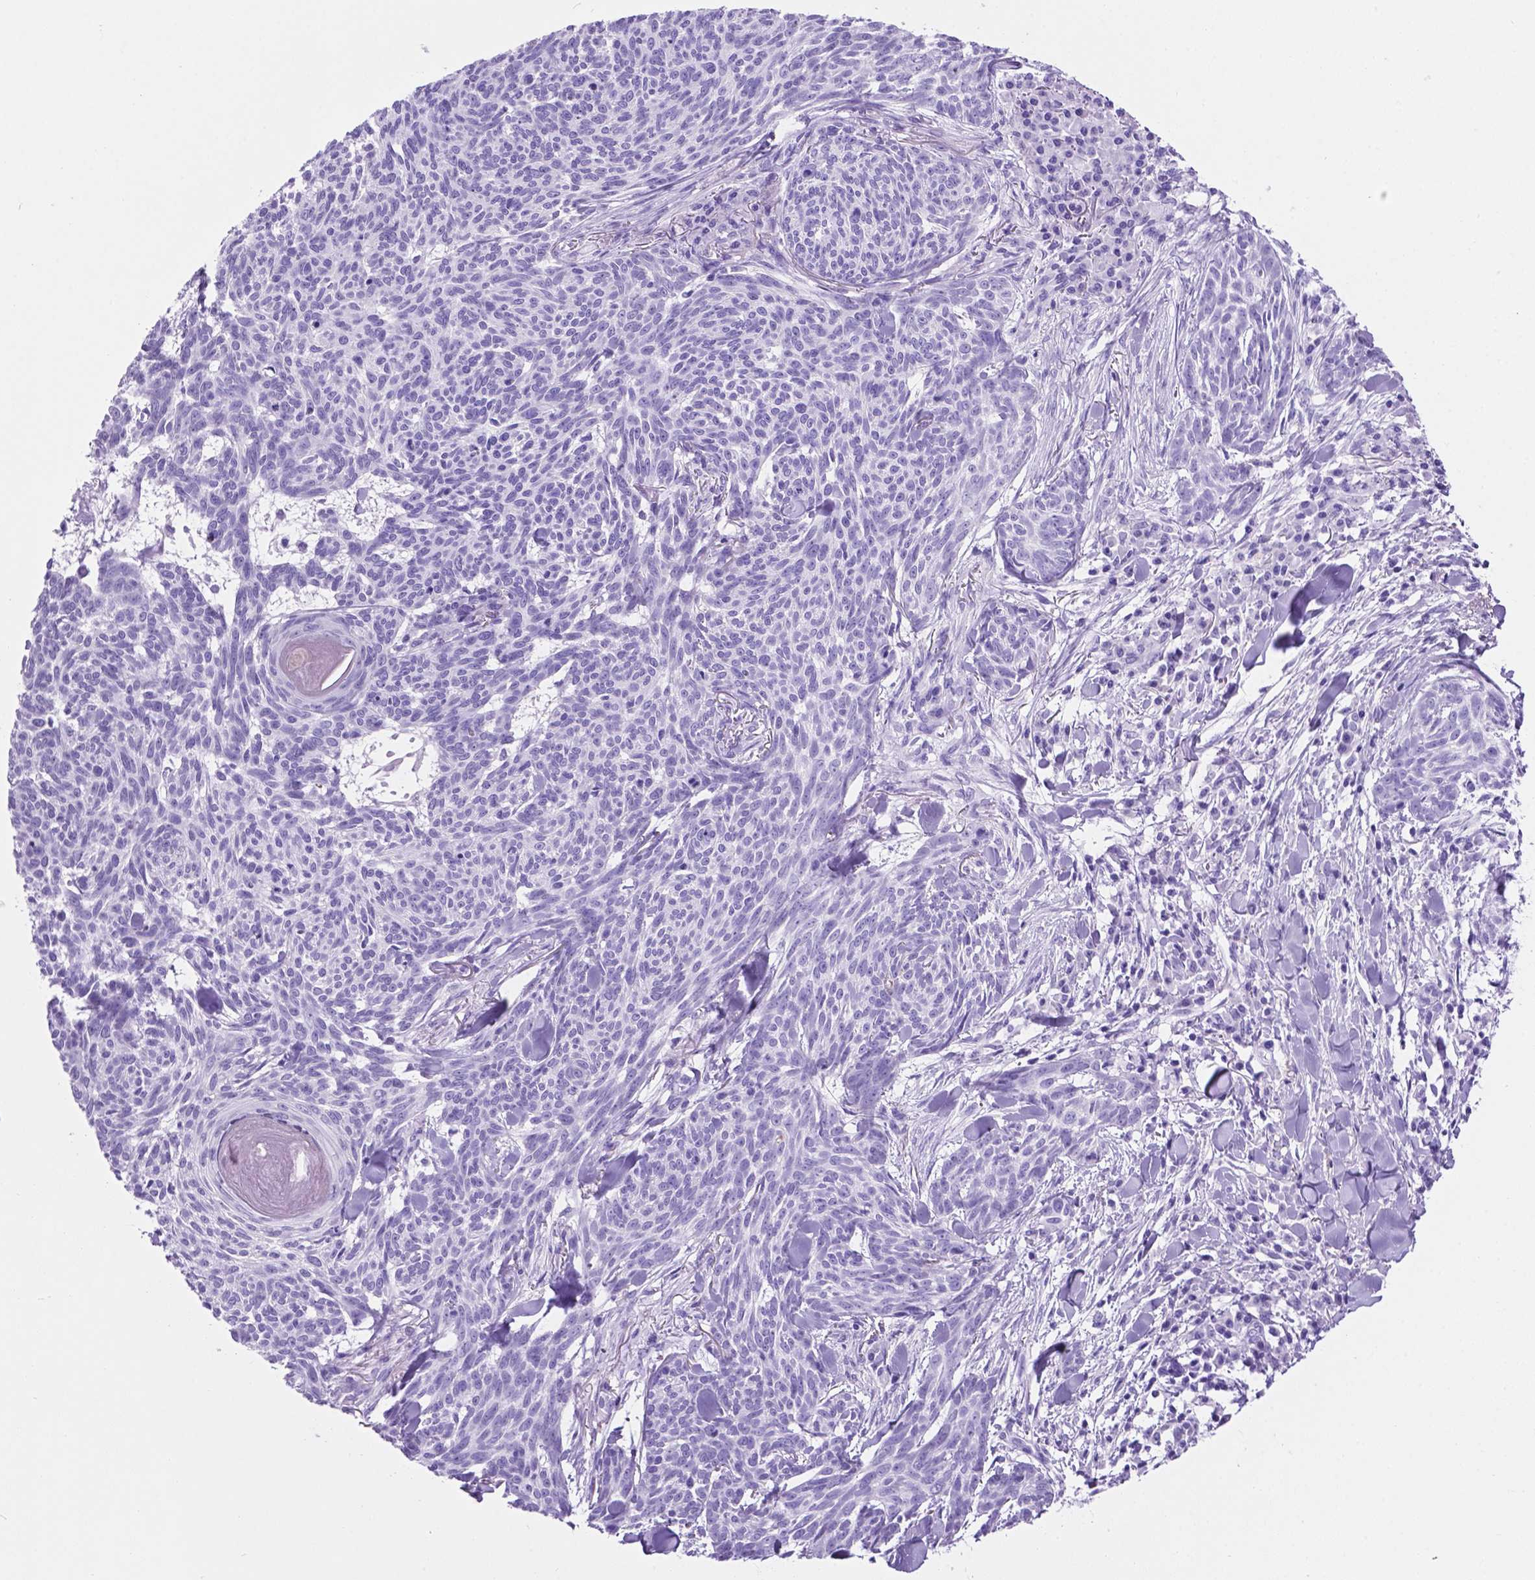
{"staining": {"intensity": "negative", "quantity": "none", "location": "none"}, "tissue": "skin cancer", "cell_type": "Tumor cells", "image_type": "cancer", "snomed": [{"axis": "morphology", "description": "Basal cell carcinoma"}, {"axis": "topography", "description": "Skin"}], "caption": "A high-resolution micrograph shows immunohistochemistry (IHC) staining of skin cancer, which demonstrates no significant expression in tumor cells. (Brightfield microscopy of DAB immunohistochemistry (IHC) at high magnification).", "gene": "C17orf107", "patient": {"sex": "female", "age": 93}}